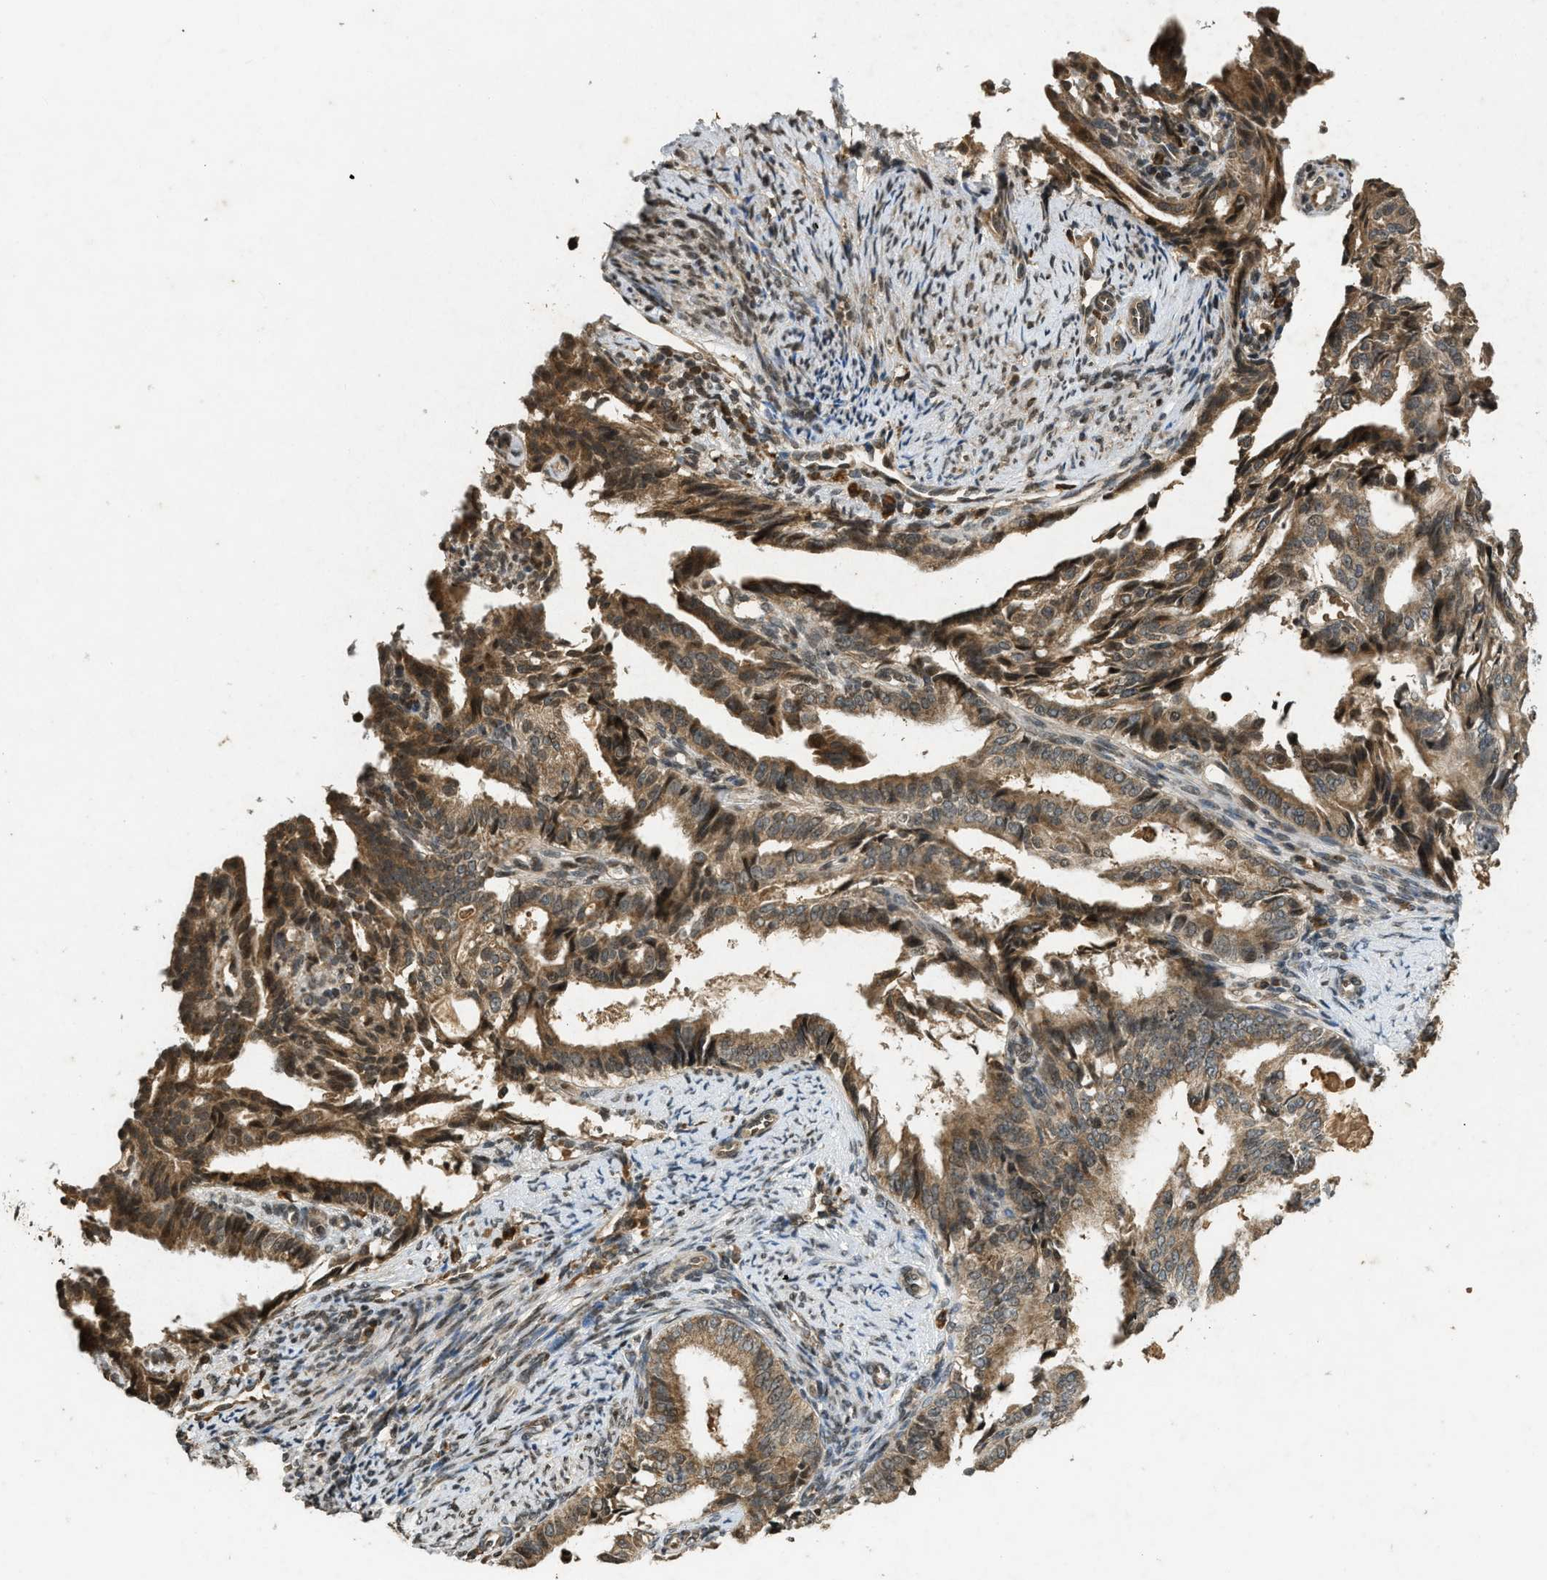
{"staining": {"intensity": "moderate", "quantity": ">75%", "location": "cytoplasmic/membranous"}, "tissue": "endometrial cancer", "cell_type": "Tumor cells", "image_type": "cancer", "snomed": [{"axis": "morphology", "description": "Adenocarcinoma, NOS"}, {"axis": "topography", "description": "Endometrium"}], "caption": "This image displays immunohistochemistry staining of endometrial cancer, with medium moderate cytoplasmic/membranous staining in about >75% of tumor cells.", "gene": "SIAH1", "patient": {"sex": "female", "age": 58}}